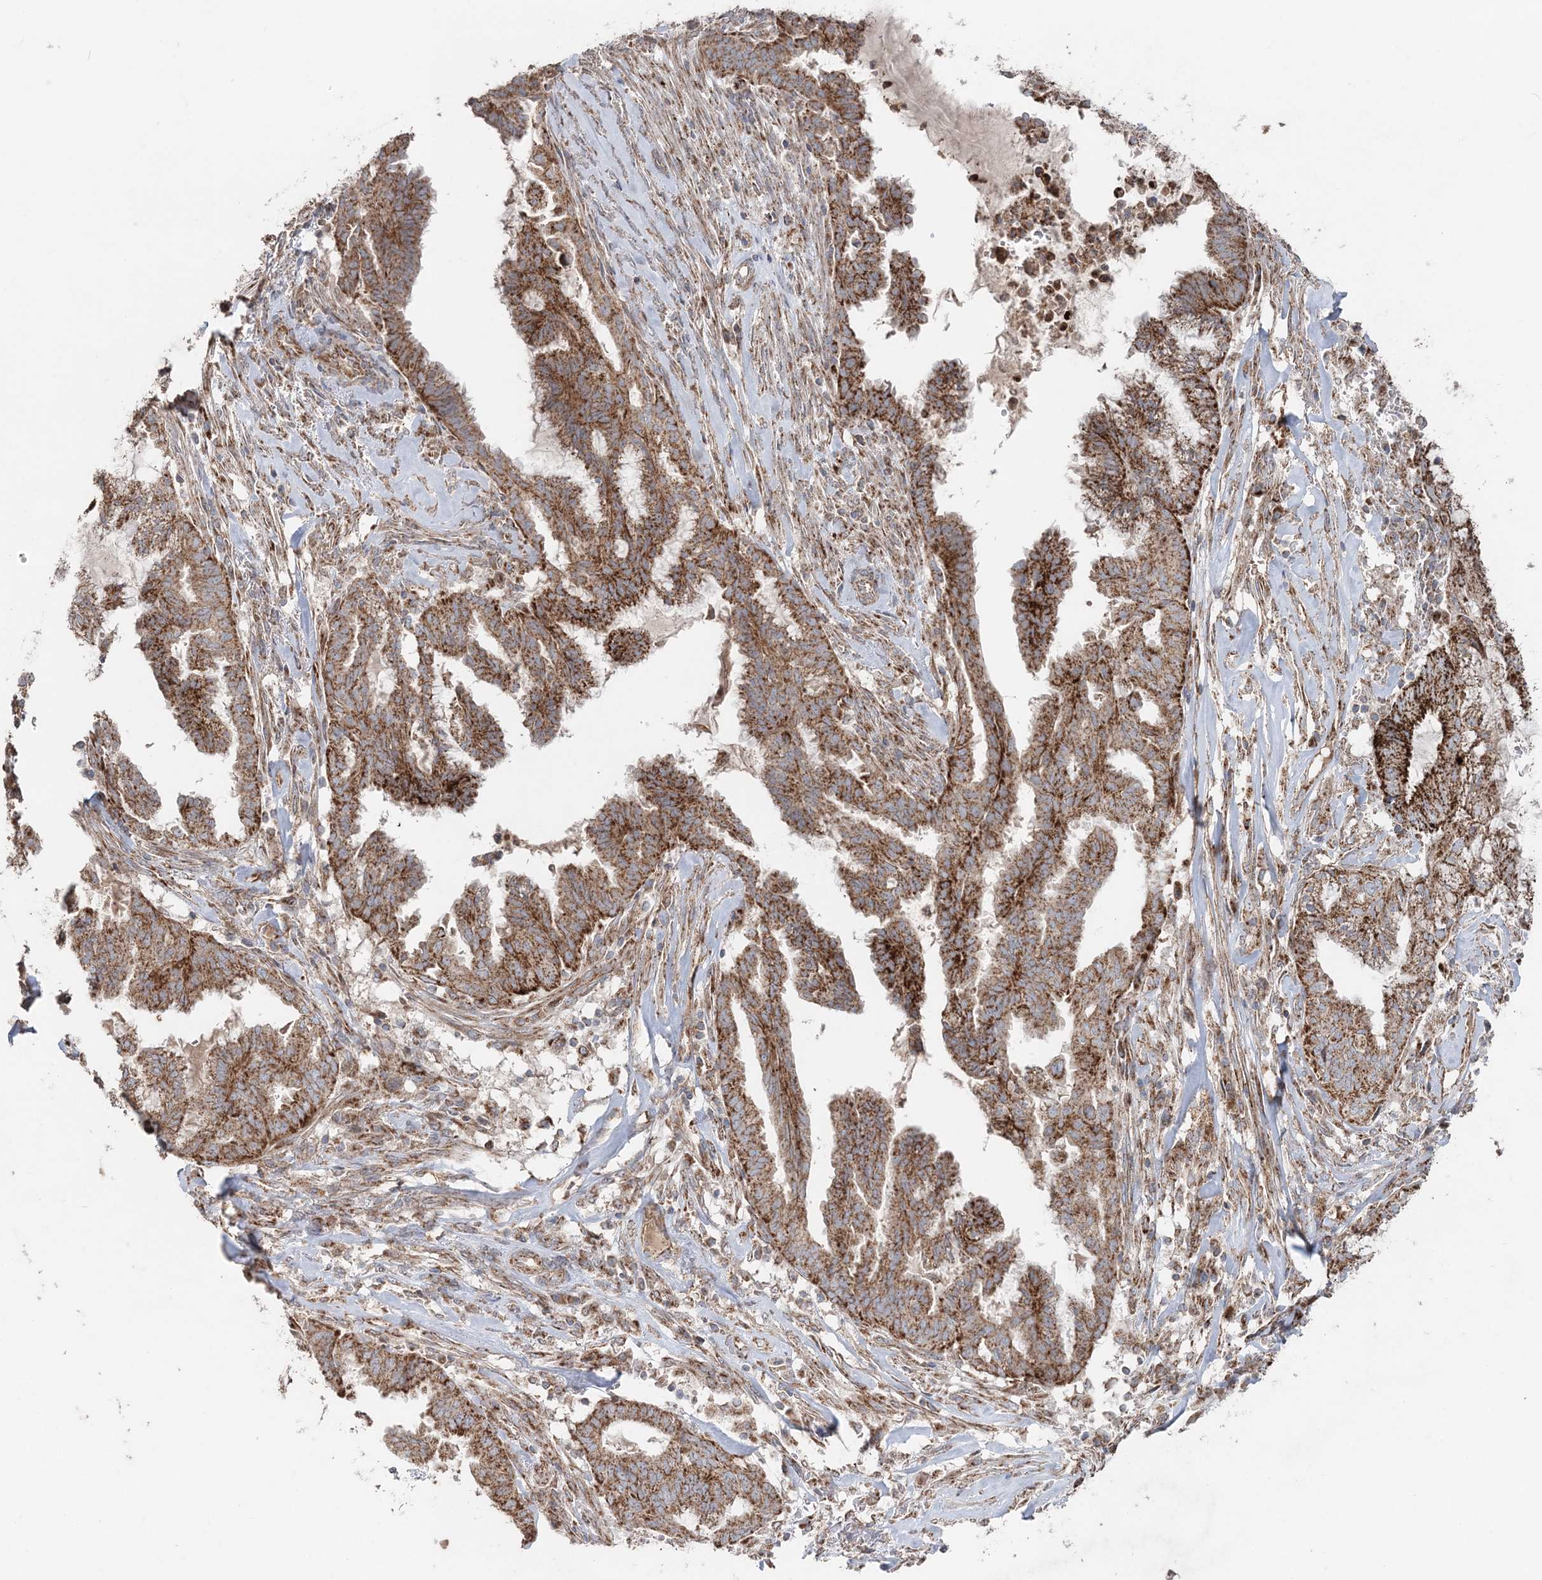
{"staining": {"intensity": "strong", "quantity": ">75%", "location": "cytoplasmic/membranous"}, "tissue": "endometrial cancer", "cell_type": "Tumor cells", "image_type": "cancer", "snomed": [{"axis": "morphology", "description": "Adenocarcinoma, NOS"}, {"axis": "topography", "description": "Endometrium"}], "caption": "DAB immunohistochemical staining of human endometrial cancer shows strong cytoplasmic/membranous protein expression in about >75% of tumor cells.", "gene": "LRPPRC", "patient": {"sex": "female", "age": 86}}